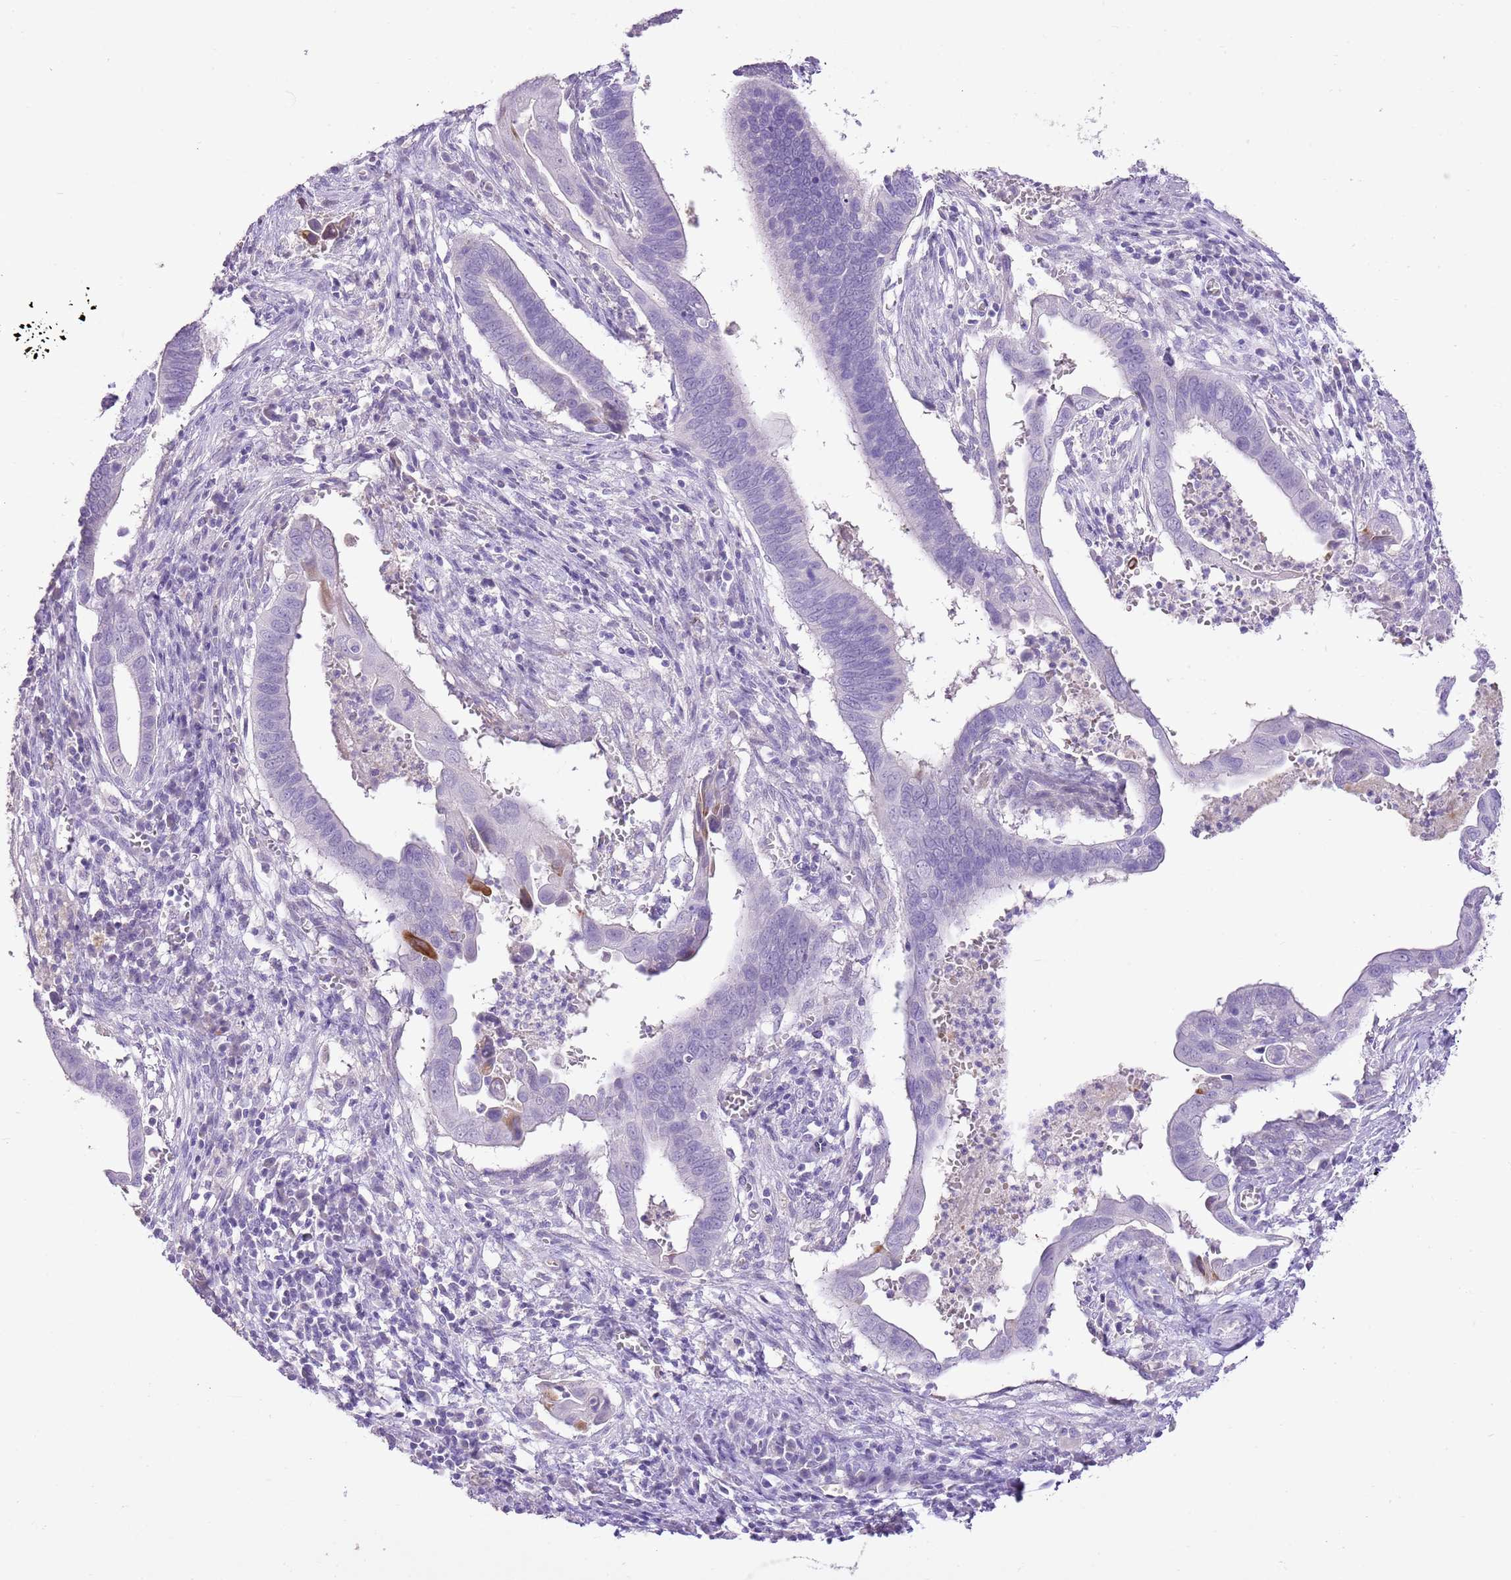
{"staining": {"intensity": "negative", "quantity": "none", "location": "none"}, "tissue": "cervical cancer", "cell_type": "Tumor cells", "image_type": "cancer", "snomed": [{"axis": "morphology", "description": "Adenocarcinoma, NOS"}, {"axis": "topography", "description": "Cervix"}], "caption": "Immunohistochemical staining of human cervical cancer (adenocarcinoma) exhibits no significant expression in tumor cells.", "gene": "XPO7", "patient": {"sex": "female", "age": 42}}